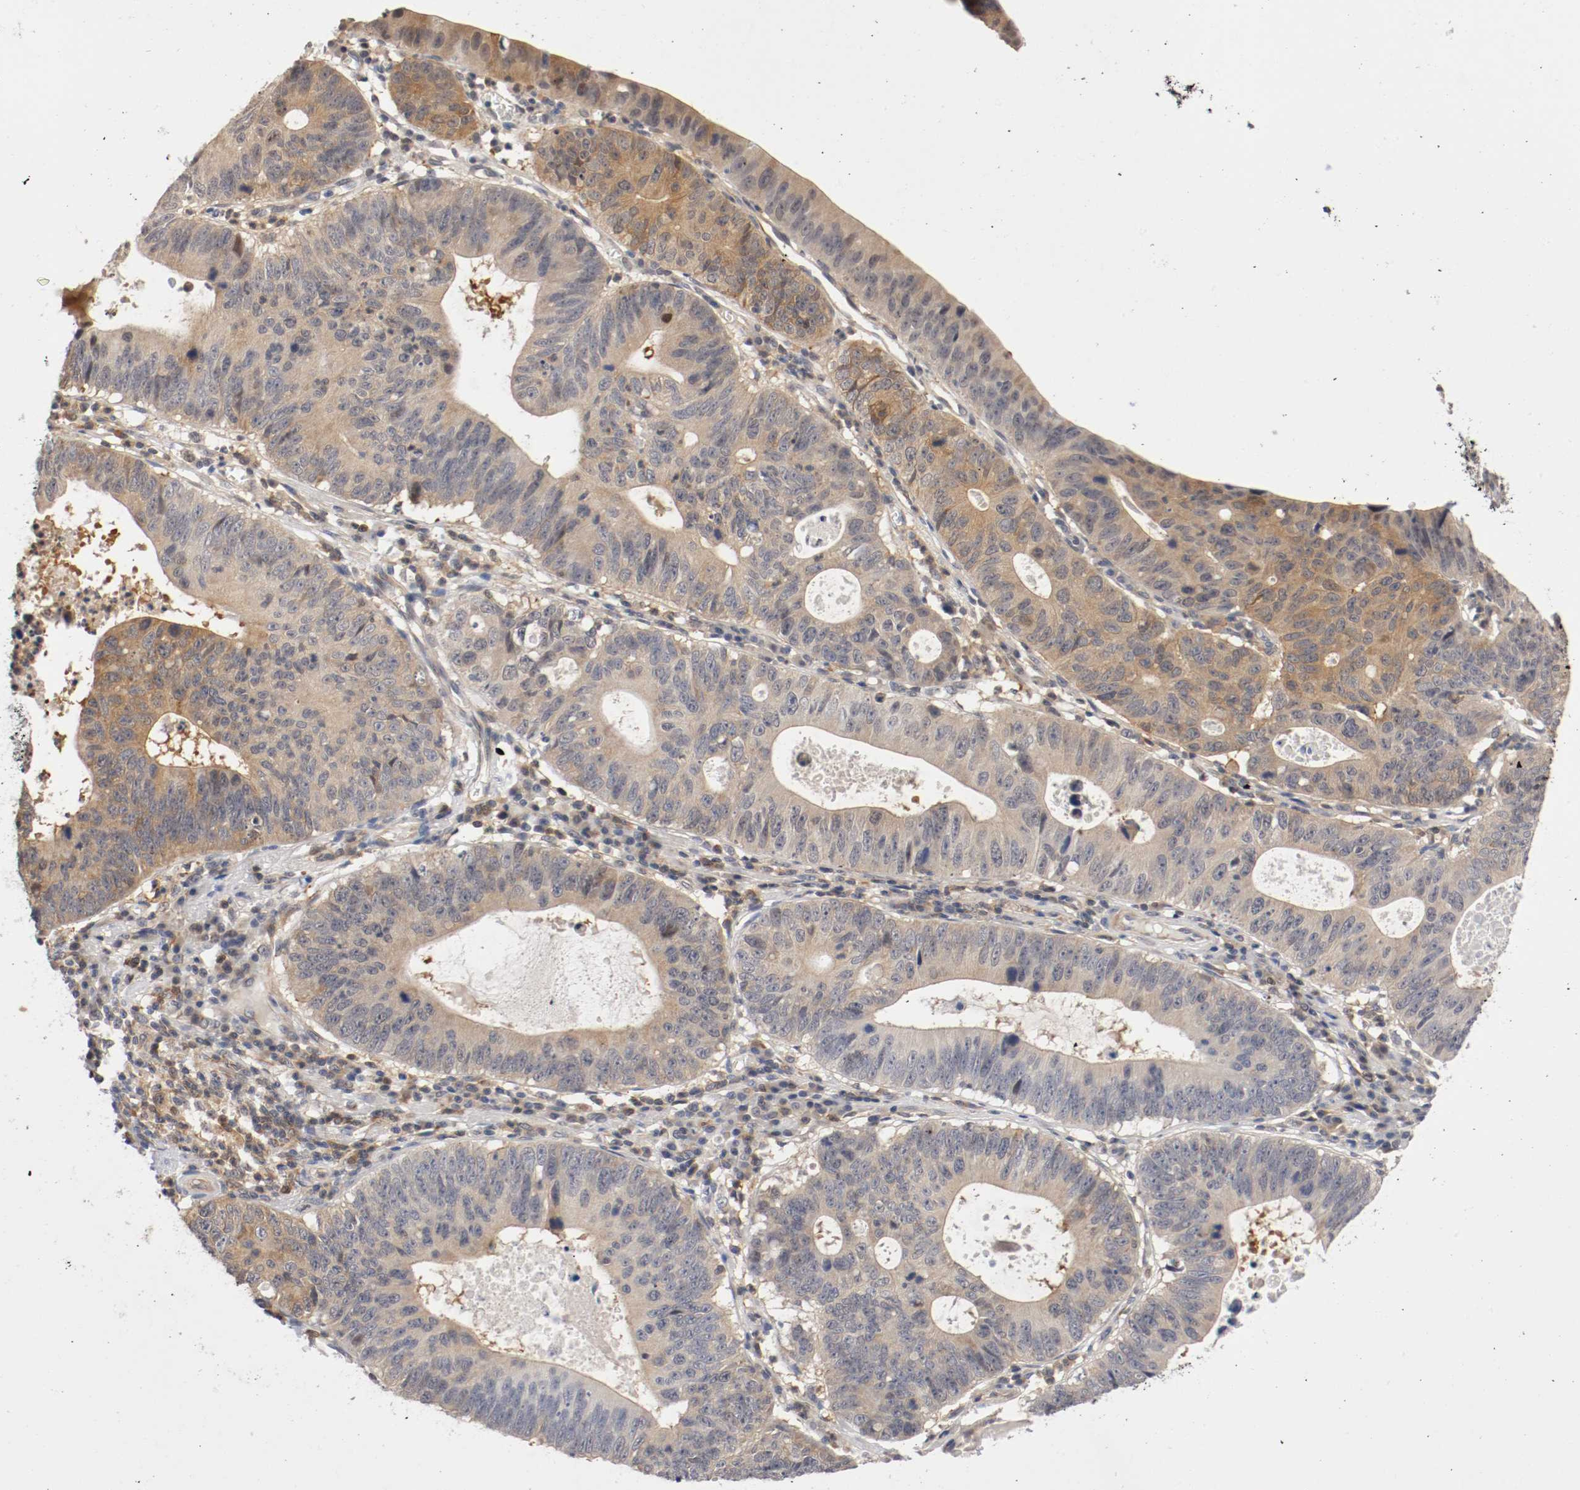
{"staining": {"intensity": "weak", "quantity": "25%-75%", "location": "cytoplasmic/membranous"}, "tissue": "stomach cancer", "cell_type": "Tumor cells", "image_type": "cancer", "snomed": [{"axis": "morphology", "description": "Adenocarcinoma, NOS"}, {"axis": "topography", "description": "Stomach"}], "caption": "High-power microscopy captured an immunohistochemistry (IHC) photomicrograph of stomach cancer, revealing weak cytoplasmic/membranous staining in approximately 25%-75% of tumor cells.", "gene": "RBM23", "patient": {"sex": "male", "age": 59}}